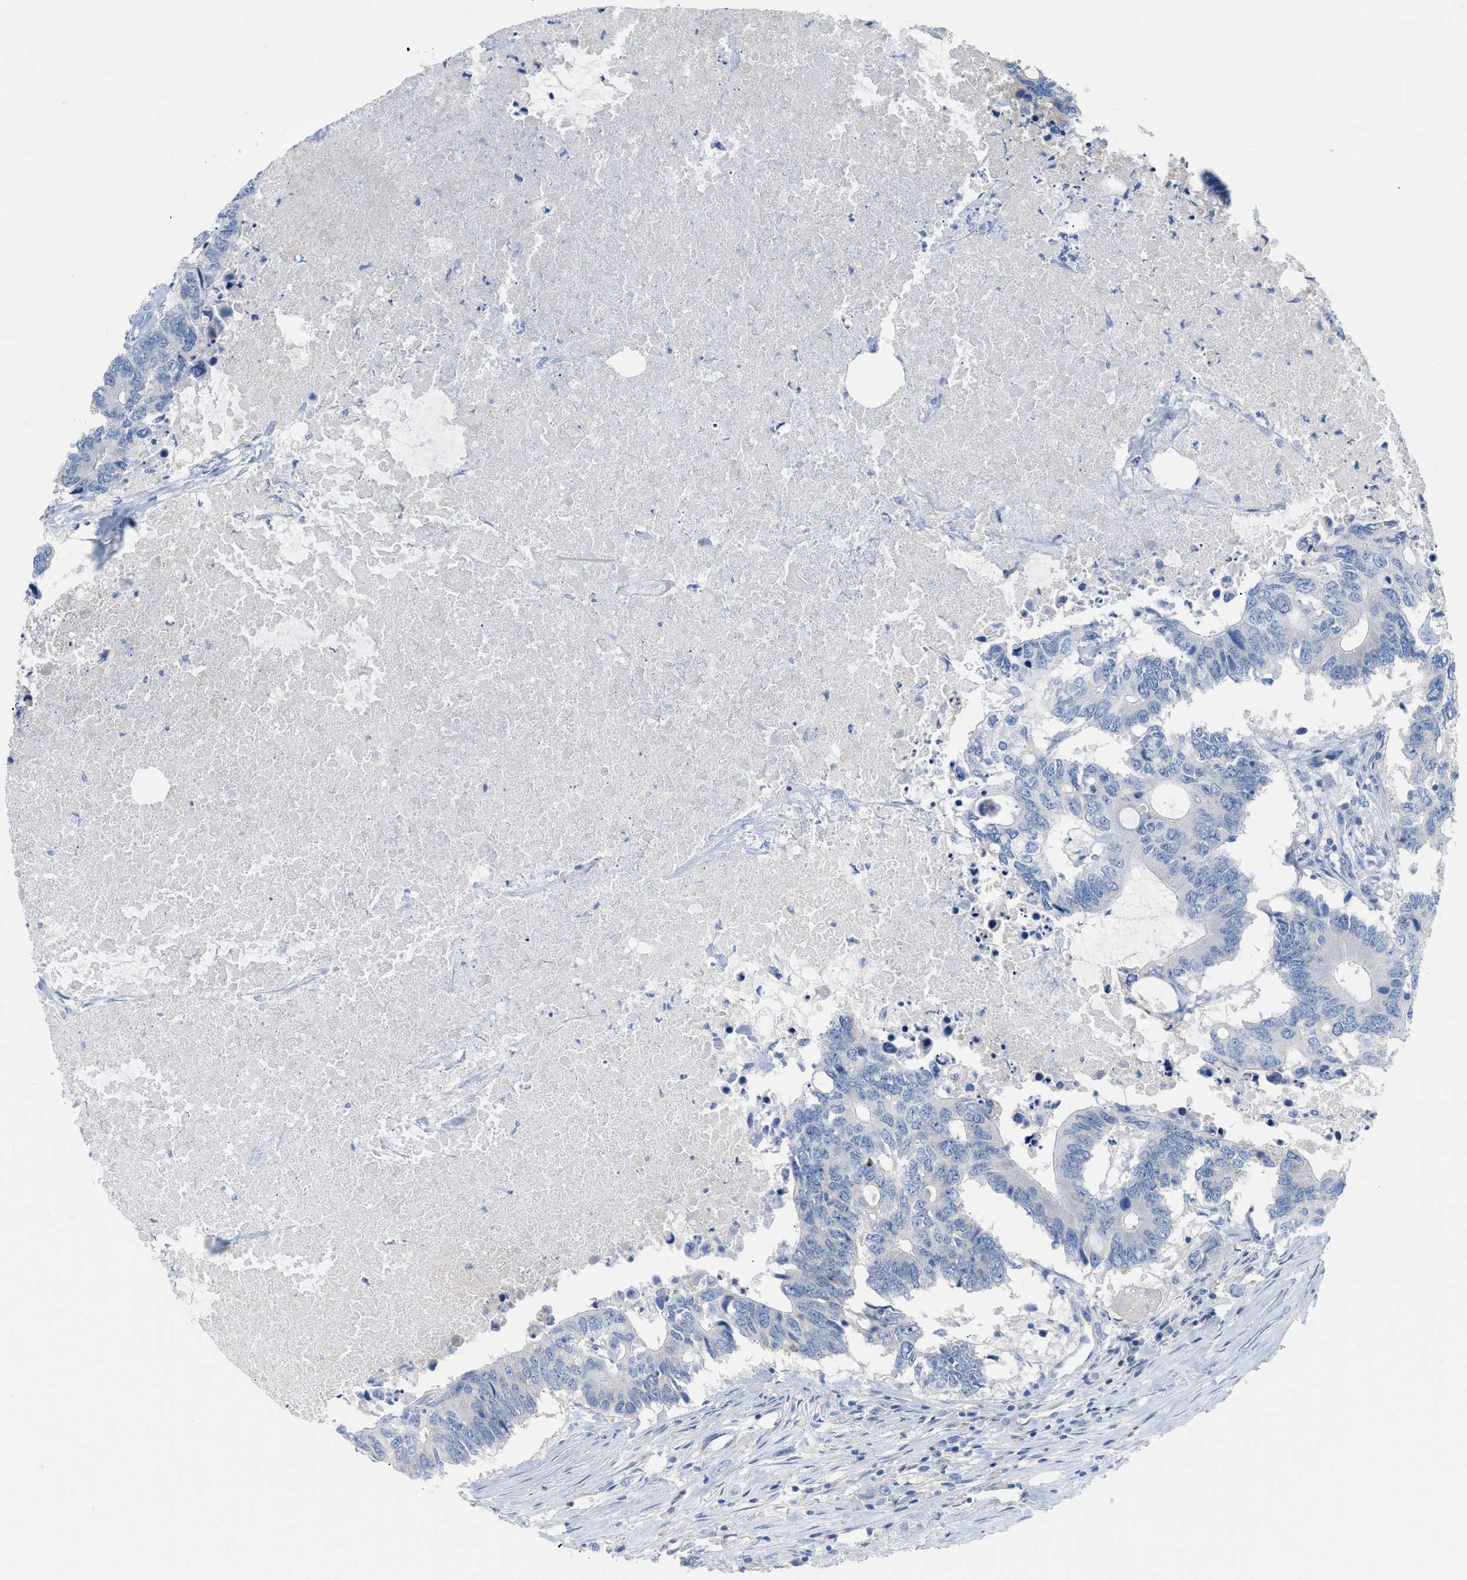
{"staining": {"intensity": "negative", "quantity": "none", "location": "none"}, "tissue": "colorectal cancer", "cell_type": "Tumor cells", "image_type": "cancer", "snomed": [{"axis": "morphology", "description": "Adenocarcinoma, NOS"}, {"axis": "topography", "description": "Colon"}], "caption": "Protein analysis of colorectal cancer (adenocarcinoma) exhibits no significant expression in tumor cells. (Brightfield microscopy of DAB (3,3'-diaminobenzidine) immunohistochemistry (IHC) at high magnification).", "gene": "PAPPA", "patient": {"sex": "male", "age": 71}}